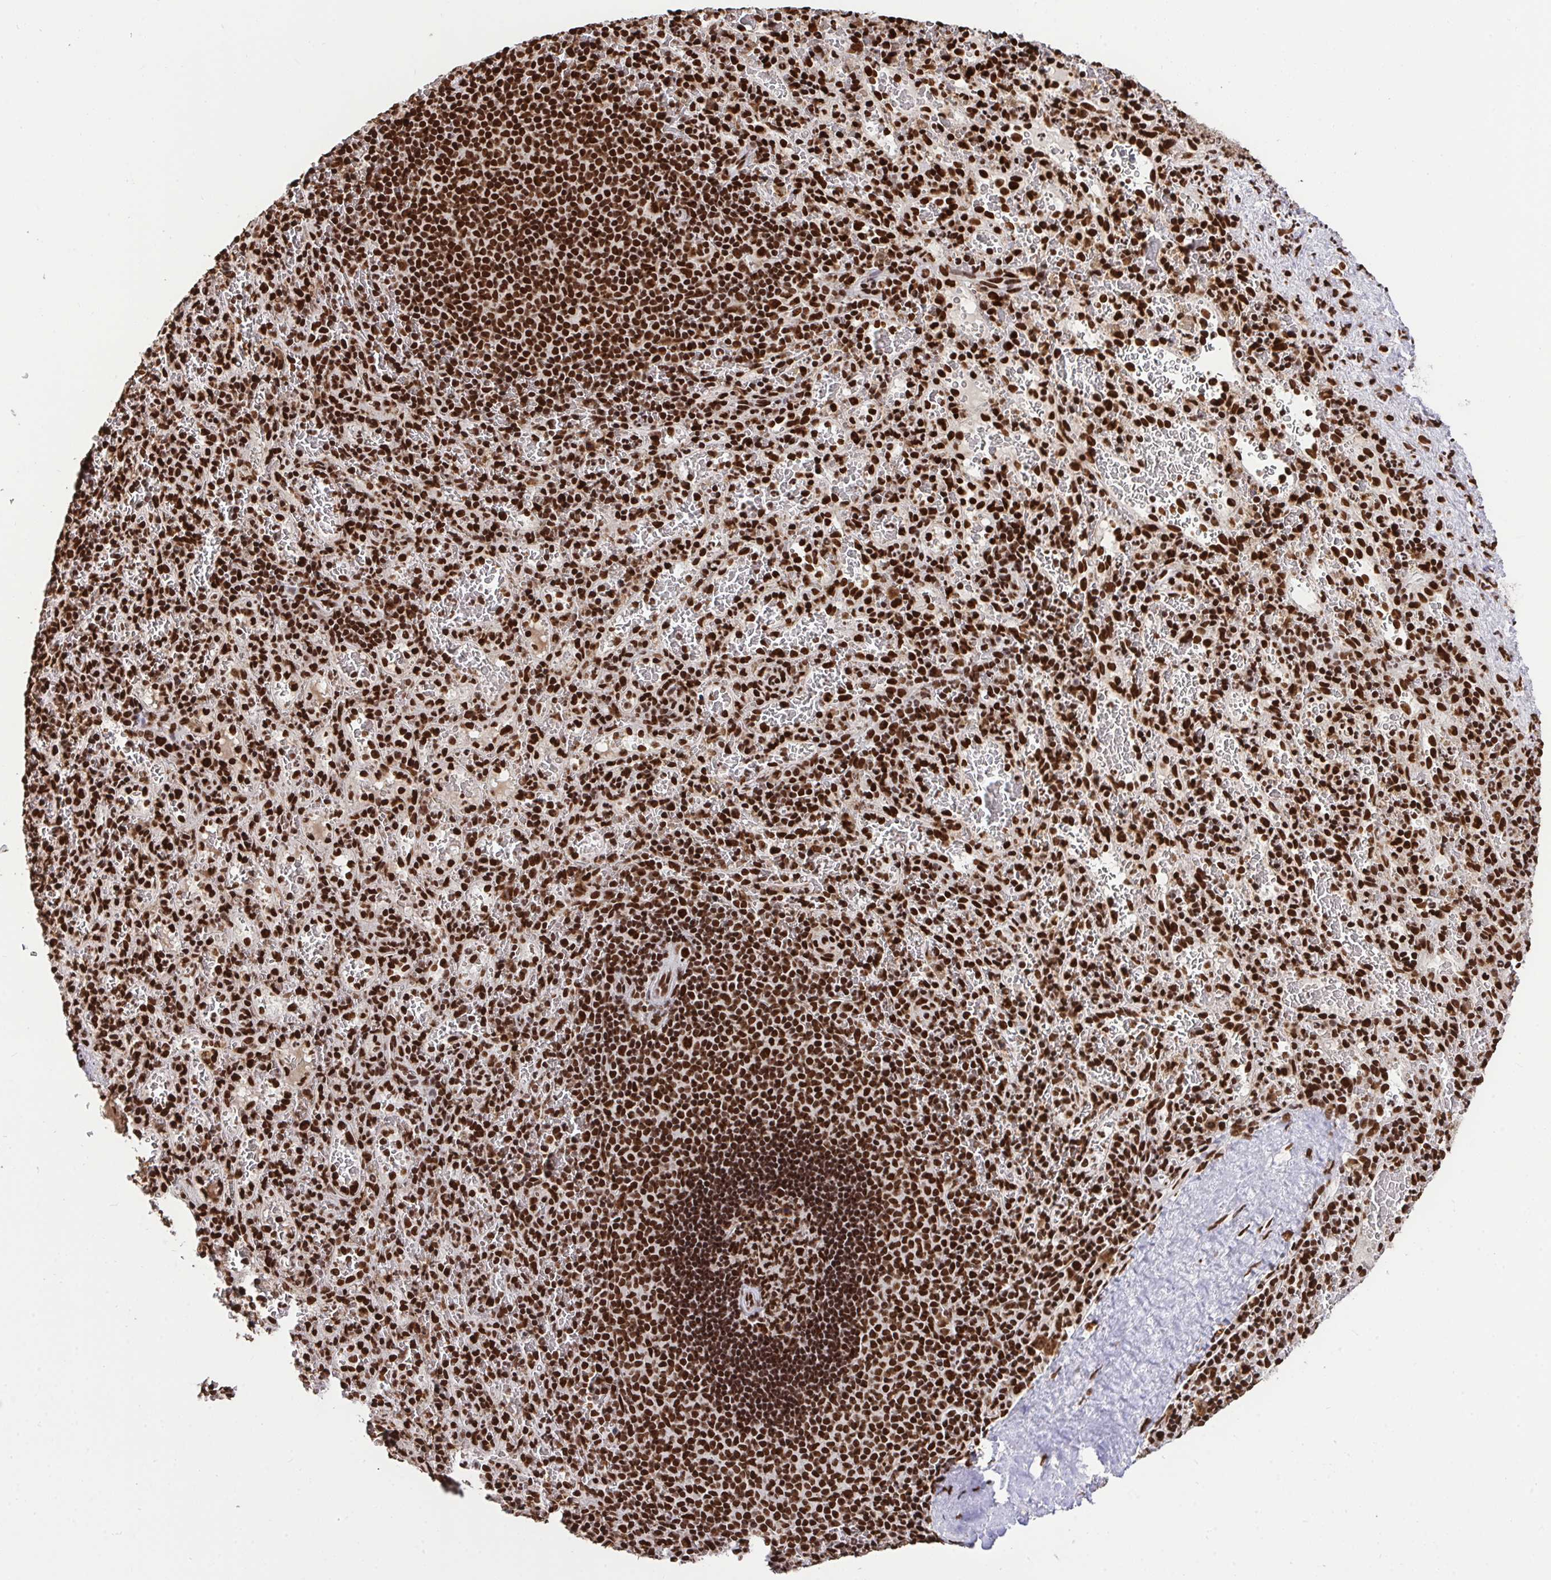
{"staining": {"intensity": "strong", "quantity": ">75%", "location": "nuclear"}, "tissue": "spleen", "cell_type": "Cells in red pulp", "image_type": "normal", "snomed": [{"axis": "morphology", "description": "Normal tissue, NOS"}, {"axis": "topography", "description": "Spleen"}], "caption": "Immunohistochemistry histopathology image of benign spleen: human spleen stained using IHC reveals high levels of strong protein expression localized specifically in the nuclear of cells in red pulp, appearing as a nuclear brown color.", "gene": "ENSG00000268083", "patient": {"sex": "male", "age": 57}}